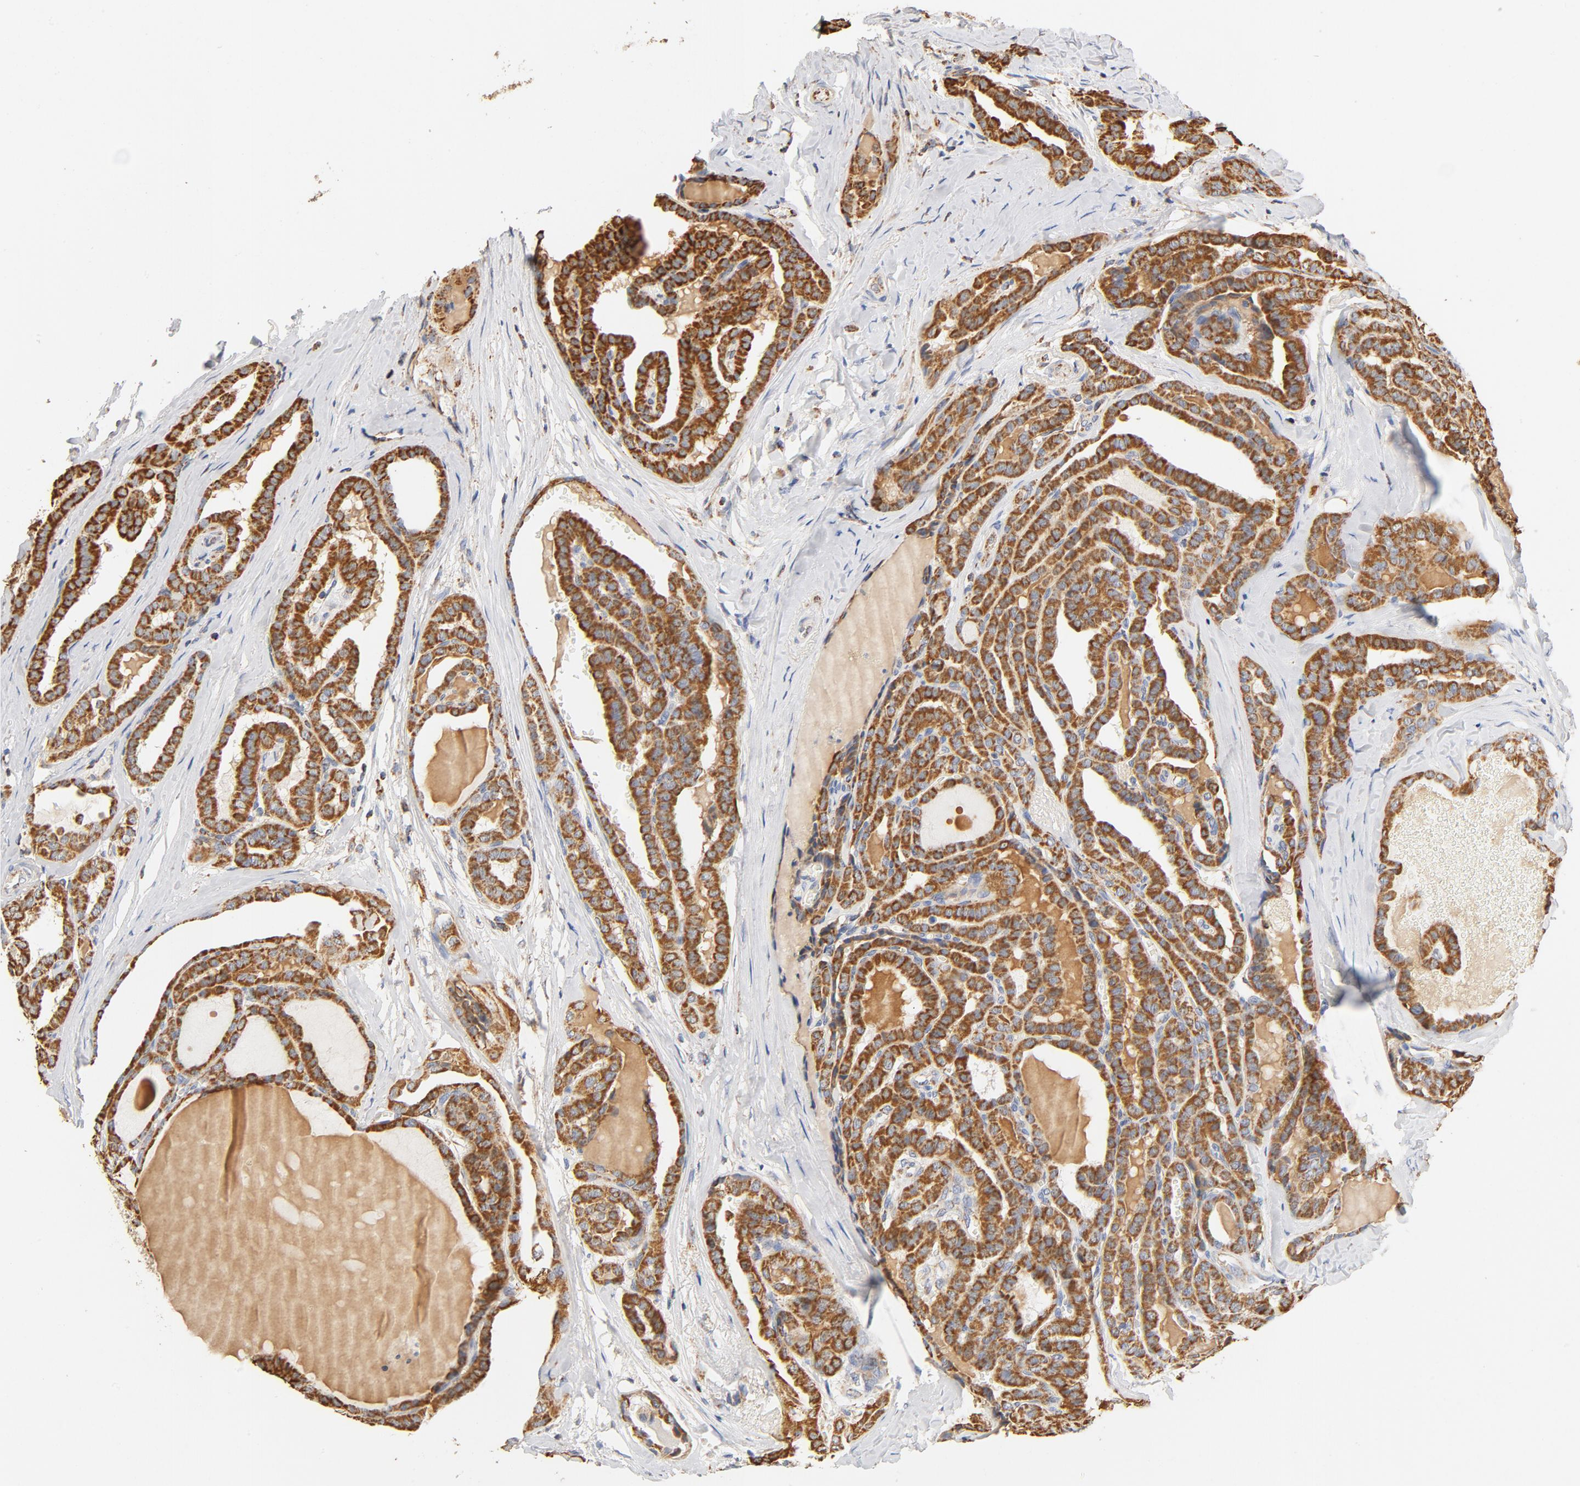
{"staining": {"intensity": "strong", "quantity": ">75%", "location": "cytoplasmic/membranous"}, "tissue": "thyroid cancer", "cell_type": "Tumor cells", "image_type": "cancer", "snomed": [{"axis": "morphology", "description": "Carcinoma, NOS"}, {"axis": "topography", "description": "Thyroid gland"}], "caption": "Thyroid cancer (carcinoma) stained with DAB immunohistochemistry (IHC) reveals high levels of strong cytoplasmic/membranous positivity in about >75% of tumor cells. (DAB IHC with brightfield microscopy, high magnification).", "gene": "COX4I1", "patient": {"sex": "female", "age": 91}}